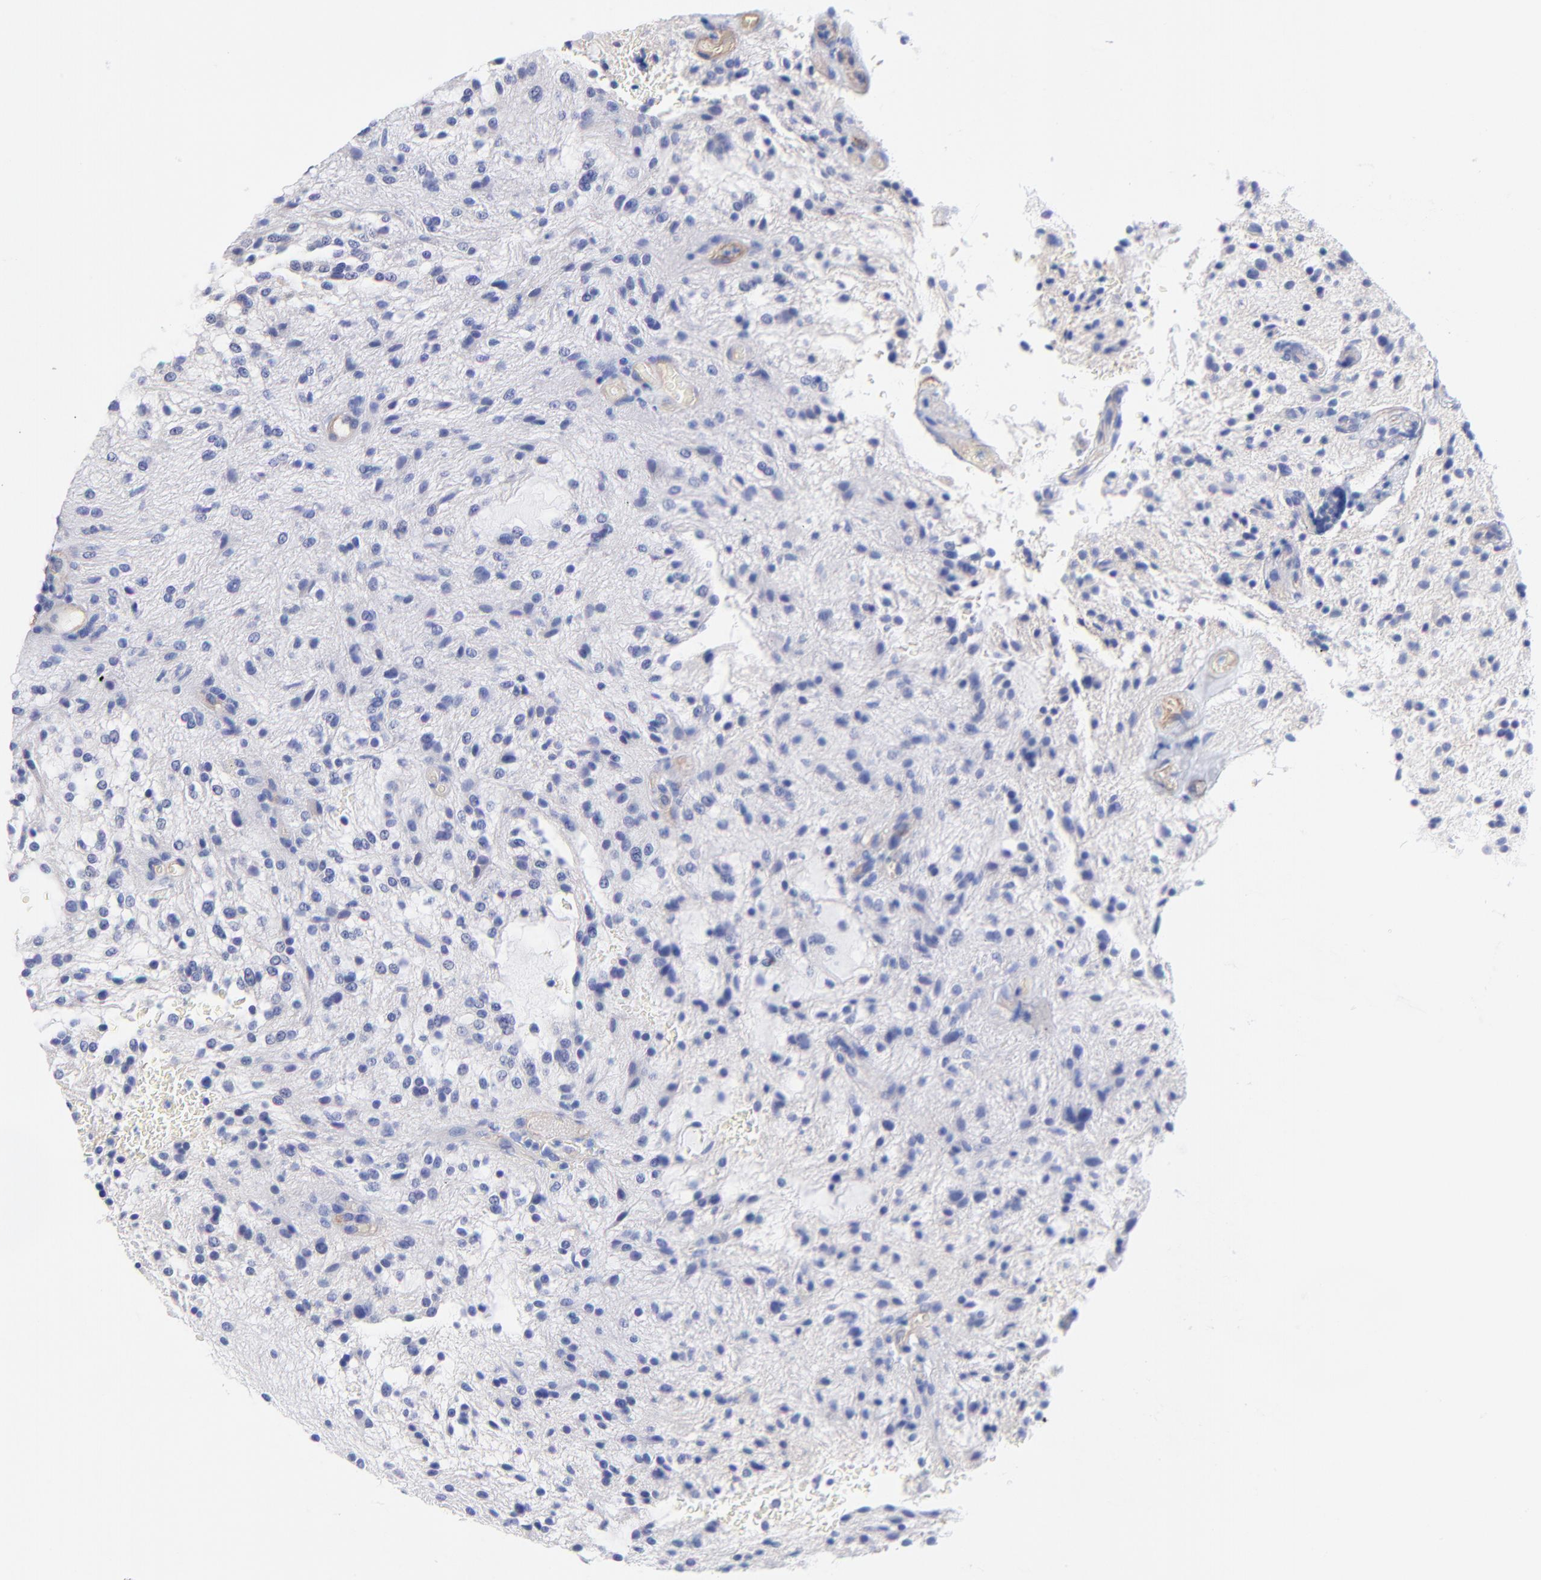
{"staining": {"intensity": "negative", "quantity": "none", "location": "none"}, "tissue": "glioma", "cell_type": "Tumor cells", "image_type": "cancer", "snomed": [{"axis": "morphology", "description": "Glioma, malignant, NOS"}, {"axis": "topography", "description": "Cerebellum"}], "caption": "The micrograph shows no staining of tumor cells in glioma.", "gene": "SLC44A2", "patient": {"sex": "female", "age": 10}}